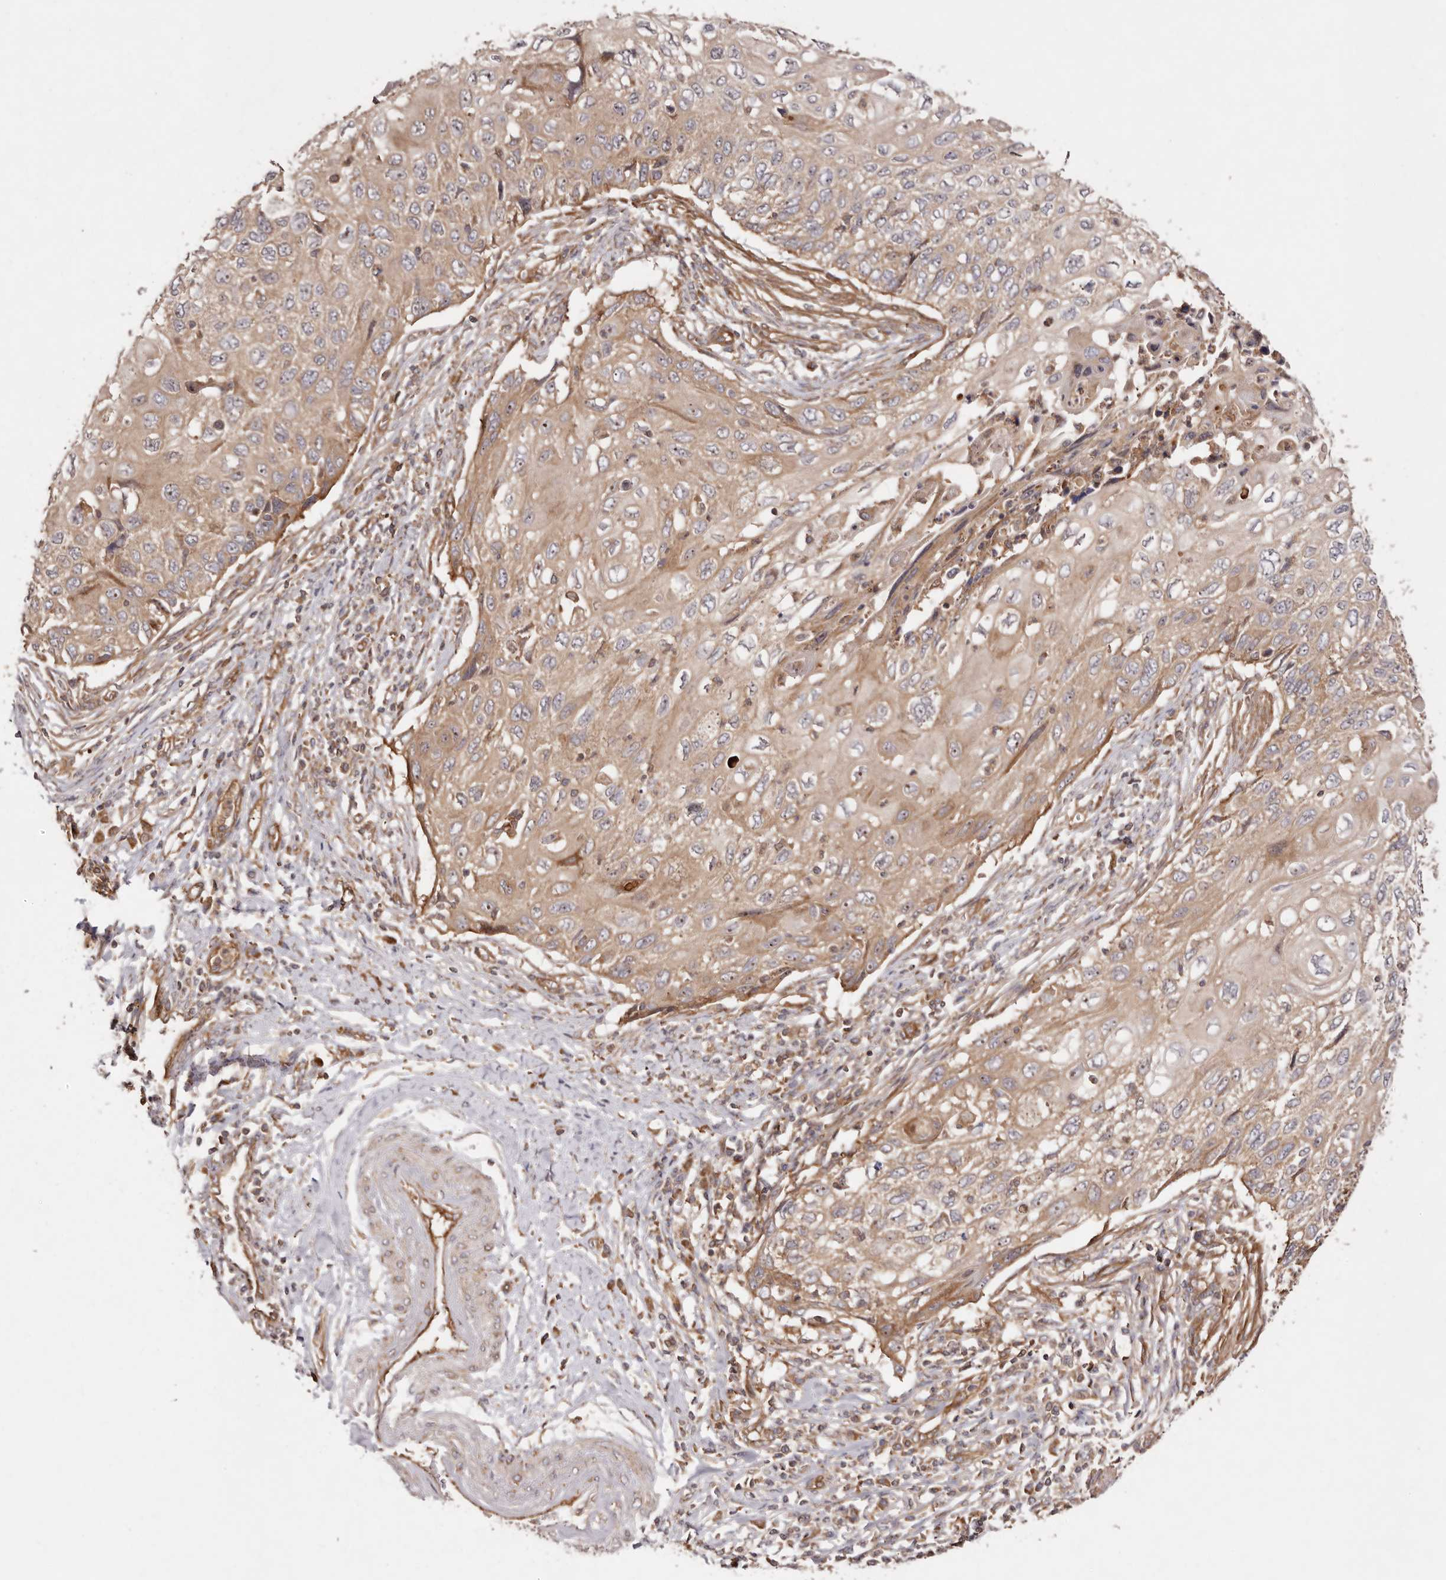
{"staining": {"intensity": "moderate", "quantity": ">75%", "location": "cytoplasmic/membranous,nuclear"}, "tissue": "cervical cancer", "cell_type": "Tumor cells", "image_type": "cancer", "snomed": [{"axis": "morphology", "description": "Squamous cell carcinoma, NOS"}, {"axis": "topography", "description": "Cervix"}], "caption": "Immunohistochemical staining of human cervical cancer displays moderate cytoplasmic/membranous and nuclear protein staining in about >75% of tumor cells.", "gene": "RPS6", "patient": {"sex": "female", "age": 70}}